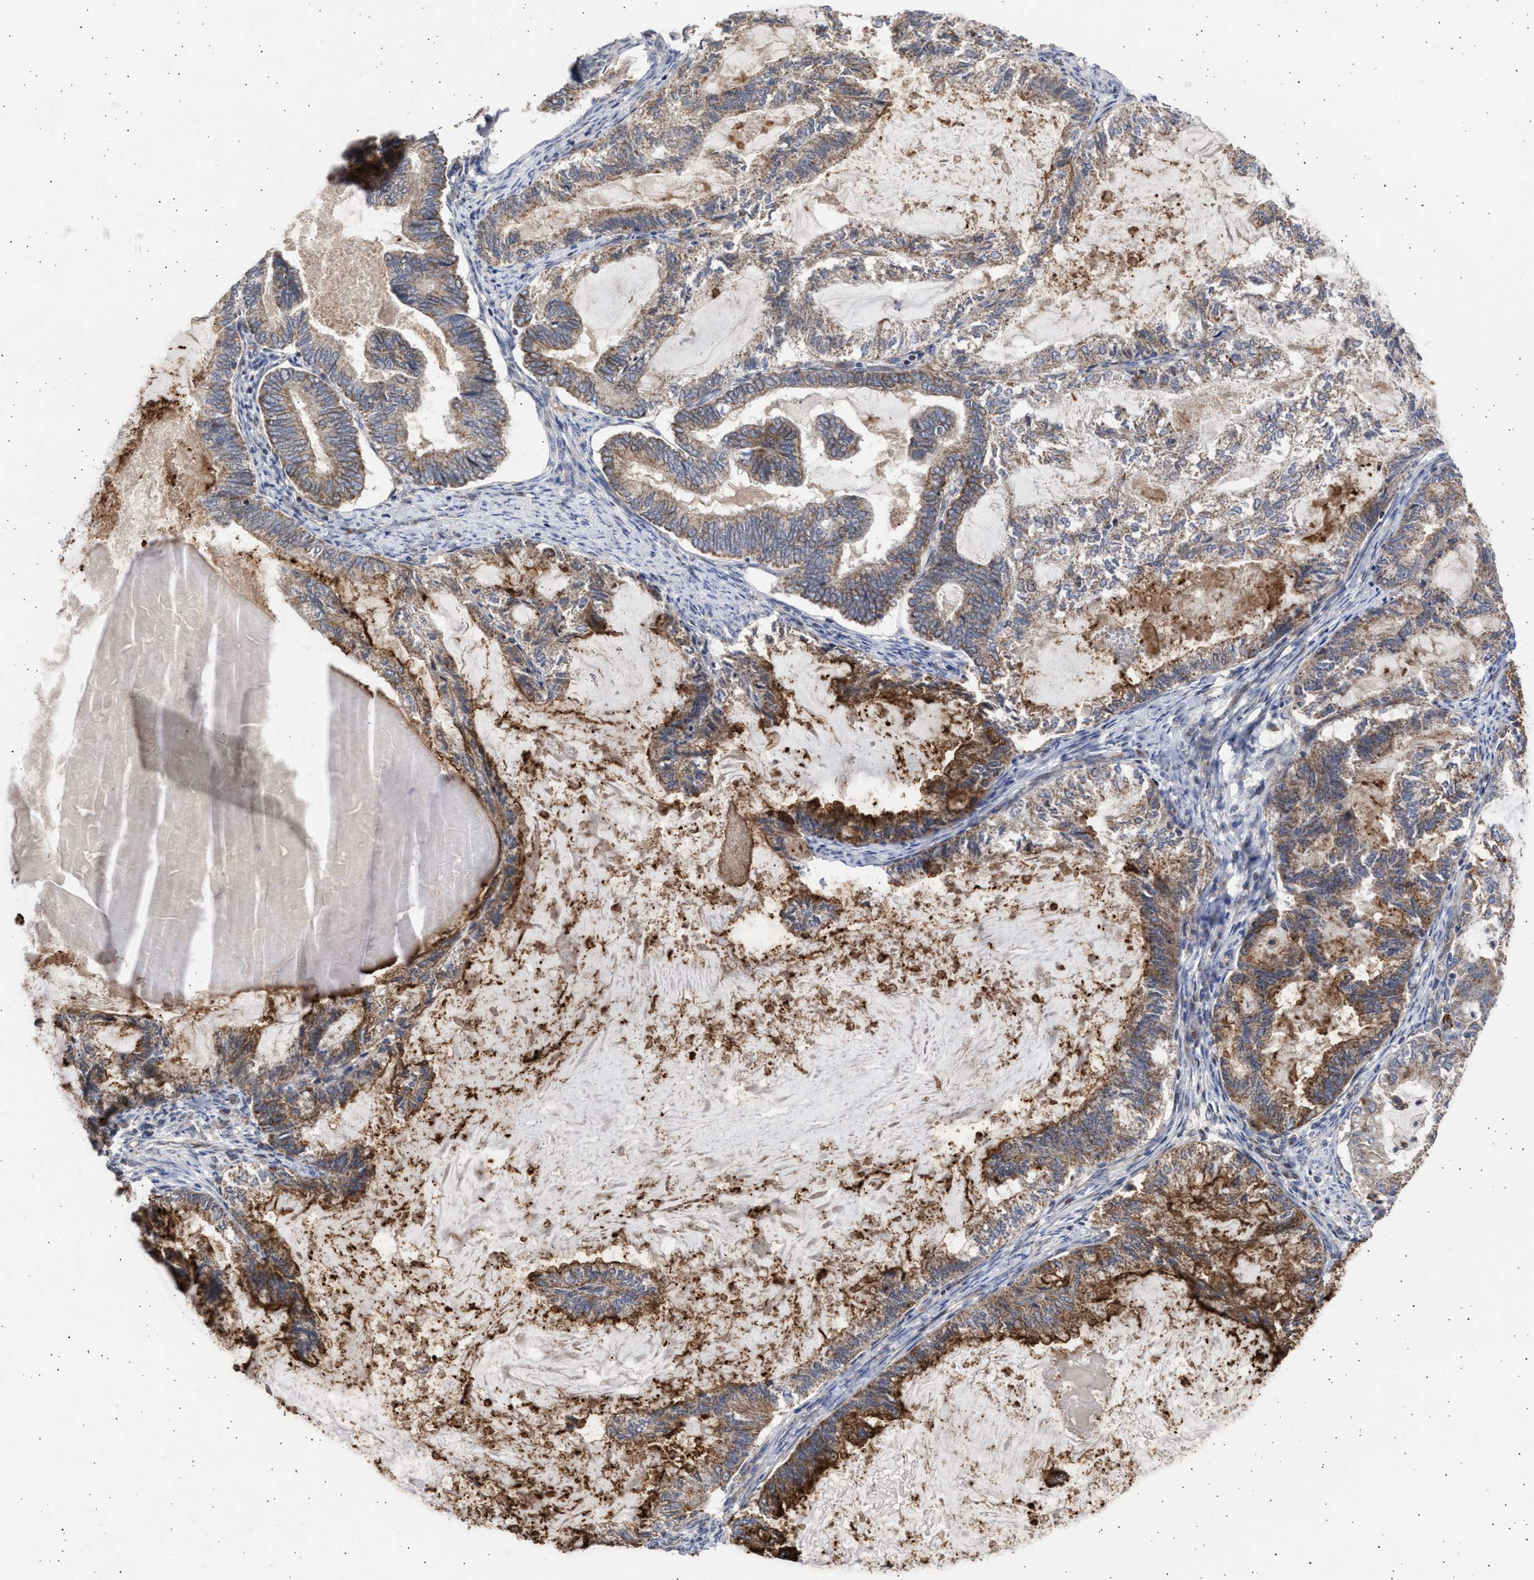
{"staining": {"intensity": "moderate", "quantity": ">75%", "location": "cytoplasmic/membranous"}, "tissue": "endometrial cancer", "cell_type": "Tumor cells", "image_type": "cancer", "snomed": [{"axis": "morphology", "description": "Adenocarcinoma, NOS"}, {"axis": "topography", "description": "Endometrium"}], "caption": "Protein expression by IHC displays moderate cytoplasmic/membranous positivity in about >75% of tumor cells in endometrial adenocarcinoma.", "gene": "TTC19", "patient": {"sex": "female", "age": 86}}